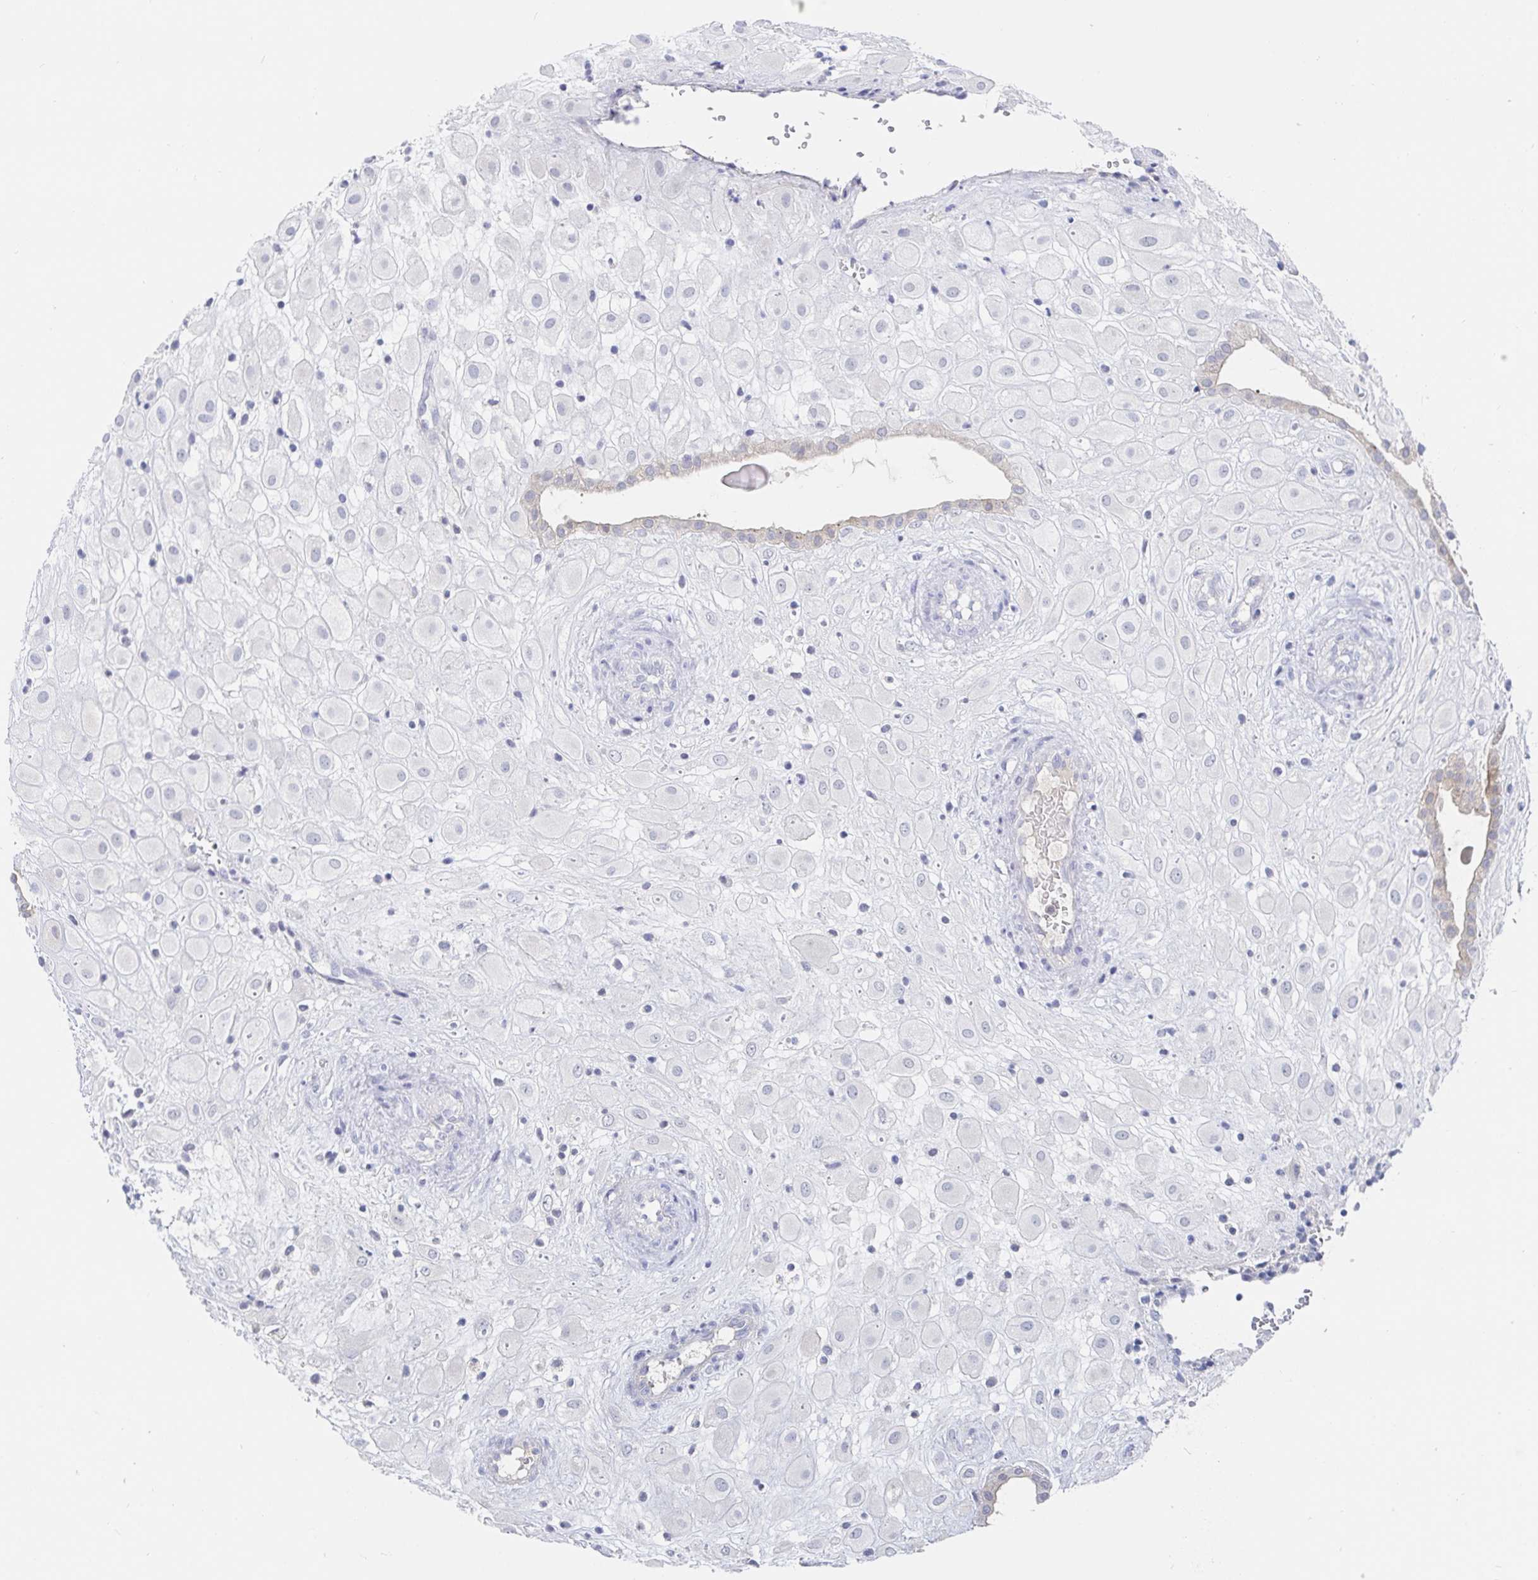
{"staining": {"intensity": "negative", "quantity": "none", "location": "none"}, "tissue": "placenta", "cell_type": "Decidual cells", "image_type": "normal", "snomed": [{"axis": "morphology", "description": "Normal tissue, NOS"}, {"axis": "topography", "description": "Placenta"}], "caption": "DAB immunohistochemical staining of unremarkable human placenta demonstrates no significant expression in decidual cells. Nuclei are stained in blue.", "gene": "ZNF100", "patient": {"sex": "female", "age": 24}}